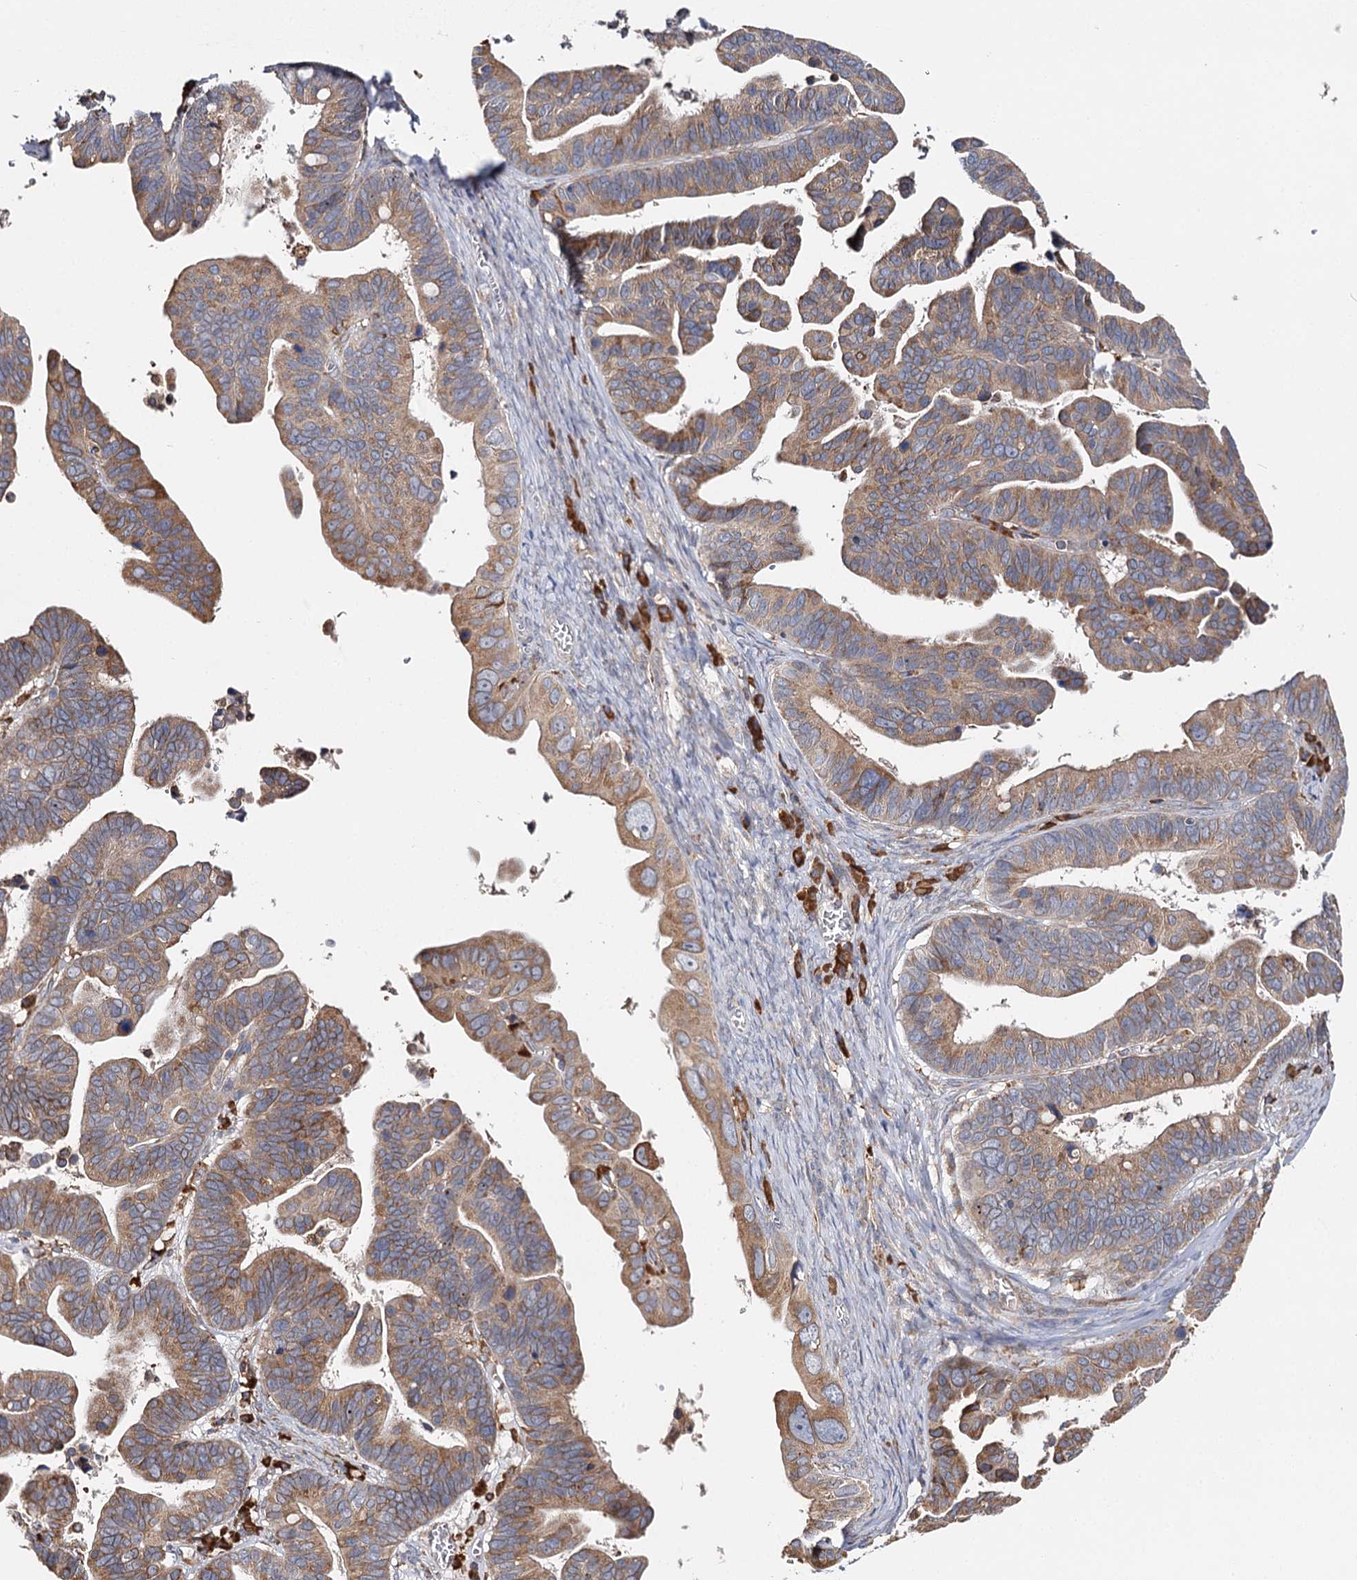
{"staining": {"intensity": "moderate", "quantity": ">75%", "location": "cytoplasmic/membranous"}, "tissue": "ovarian cancer", "cell_type": "Tumor cells", "image_type": "cancer", "snomed": [{"axis": "morphology", "description": "Cystadenocarcinoma, serous, NOS"}, {"axis": "topography", "description": "Ovary"}], "caption": "Serous cystadenocarcinoma (ovarian) stained for a protein (brown) displays moderate cytoplasmic/membranous positive staining in about >75% of tumor cells.", "gene": "VEGFA", "patient": {"sex": "female", "age": 56}}